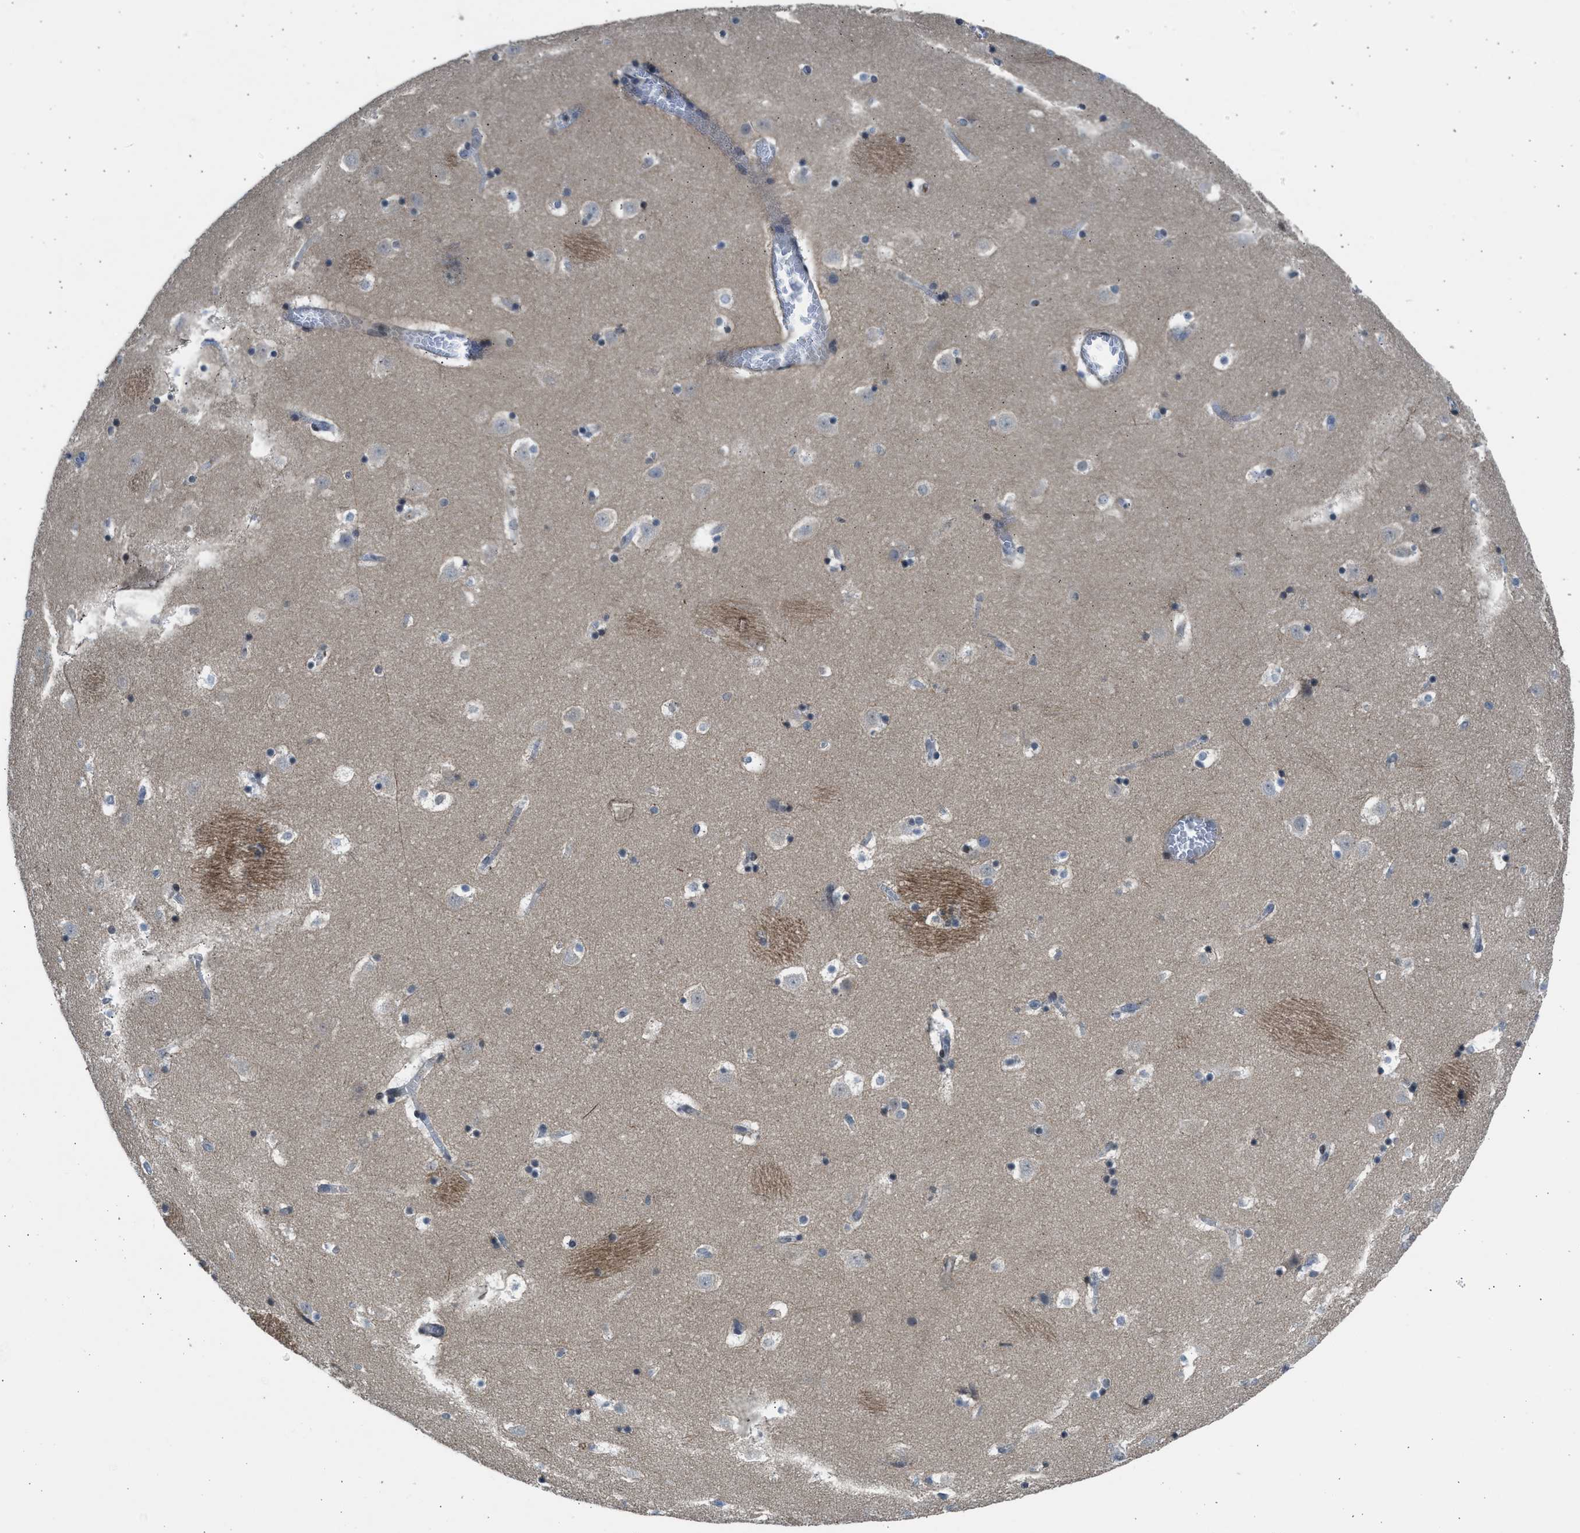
{"staining": {"intensity": "negative", "quantity": "none", "location": "none"}, "tissue": "caudate", "cell_type": "Glial cells", "image_type": "normal", "snomed": [{"axis": "morphology", "description": "Normal tissue, NOS"}, {"axis": "topography", "description": "Lateral ventricle wall"}], "caption": "This photomicrograph is of benign caudate stained with immunohistochemistry to label a protein in brown with the nuclei are counter-stained blue. There is no staining in glial cells. (DAB immunohistochemistry visualized using brightfield microscopy, high magnification).", "gene": "PCNX3", "patient": {"sex": "male", "age": 45}}